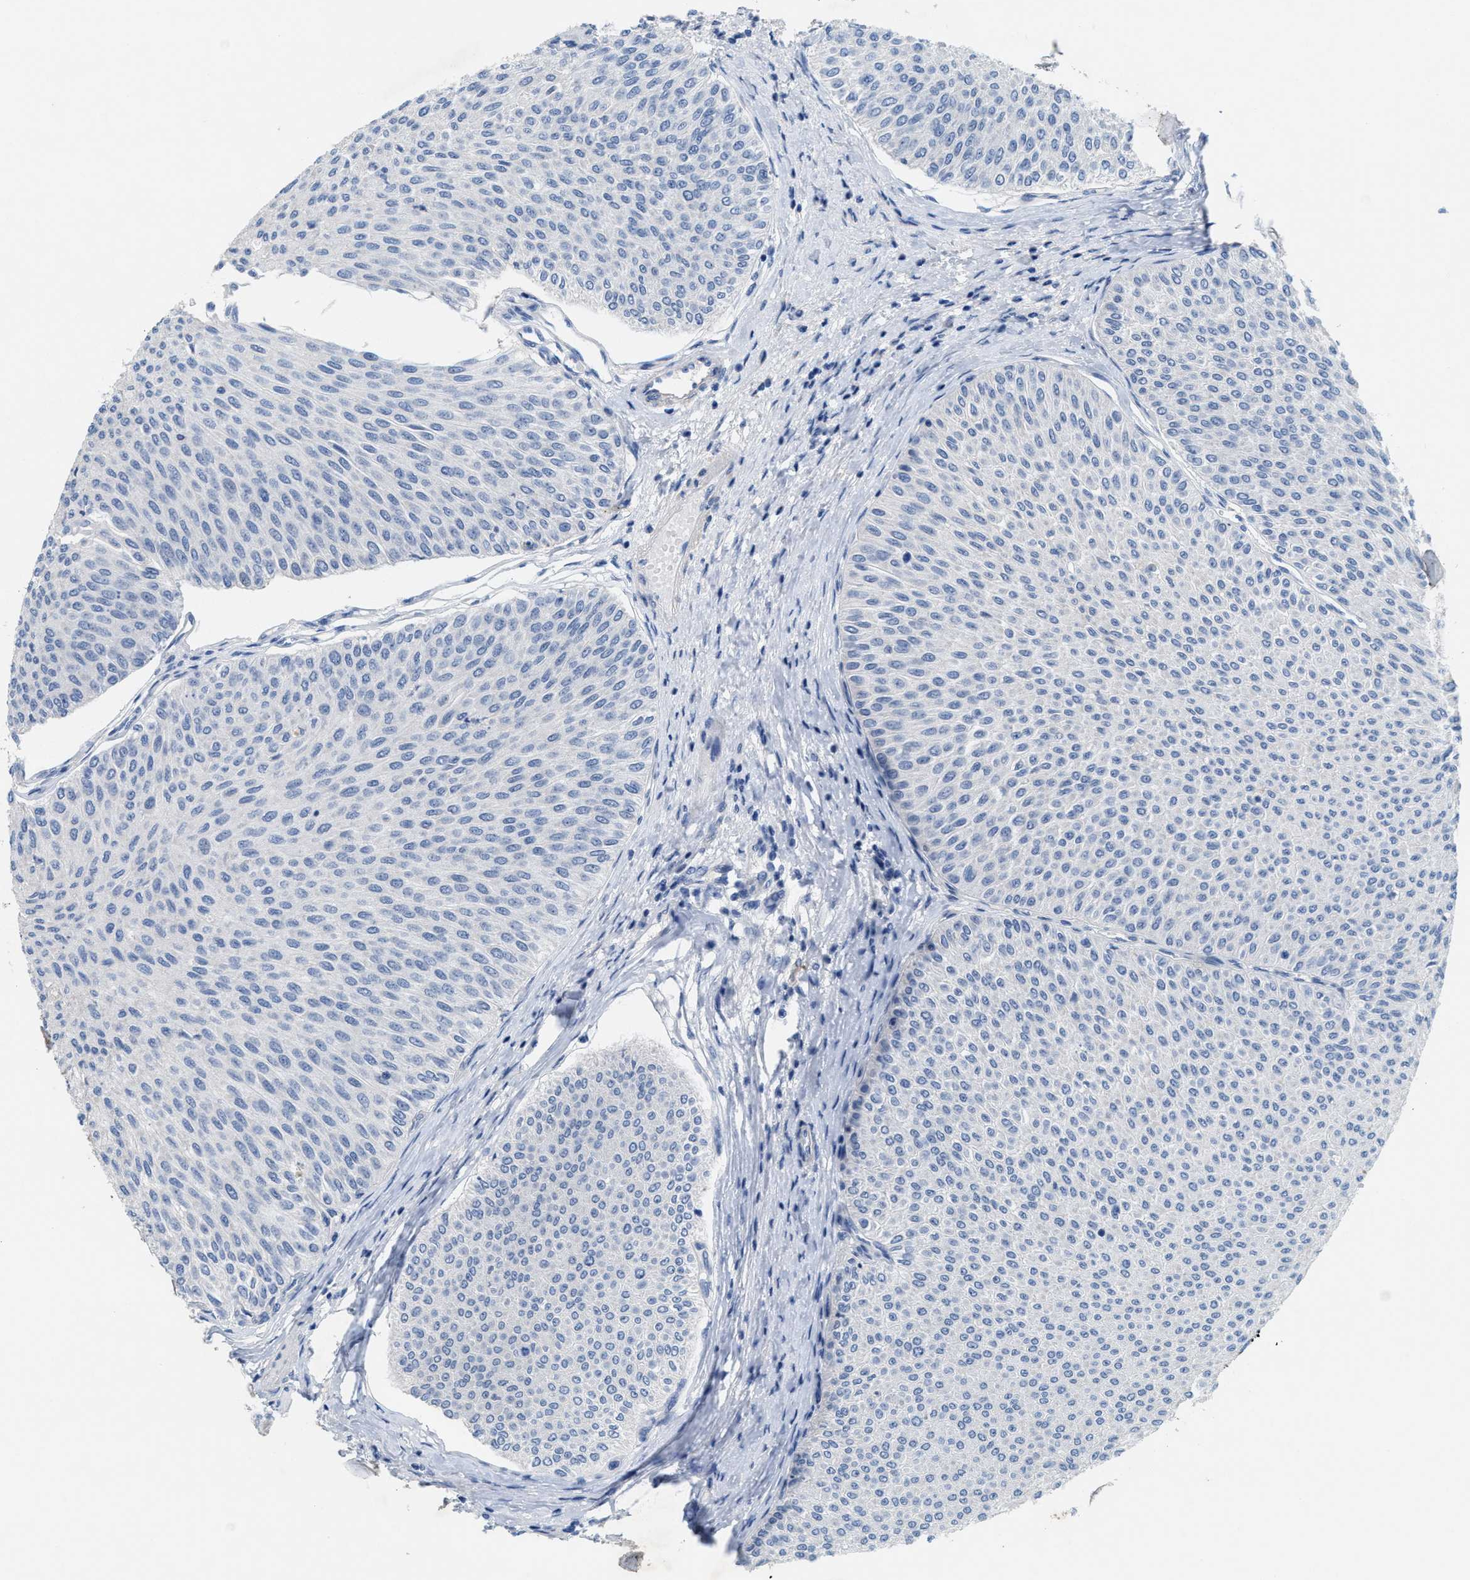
{"staining": {"intensity": "negative", "quantity": "none", "location": "none"}, "tissue": "urothelial cancer", "cell_type": "Tumor cells", "image_type": "cancer", "snomed": [{"axis": "morphology", "description": "Urothelial carcinoma, Low grade"}, {"axis": "topography", "description": "Urinary bladder"}], "caption": "Tumor cells are negative for brown protein staining in urothelial carcinoma (low-grade).", "gene": "CPA2", "patient": {"sex": "male", "age": 78}}